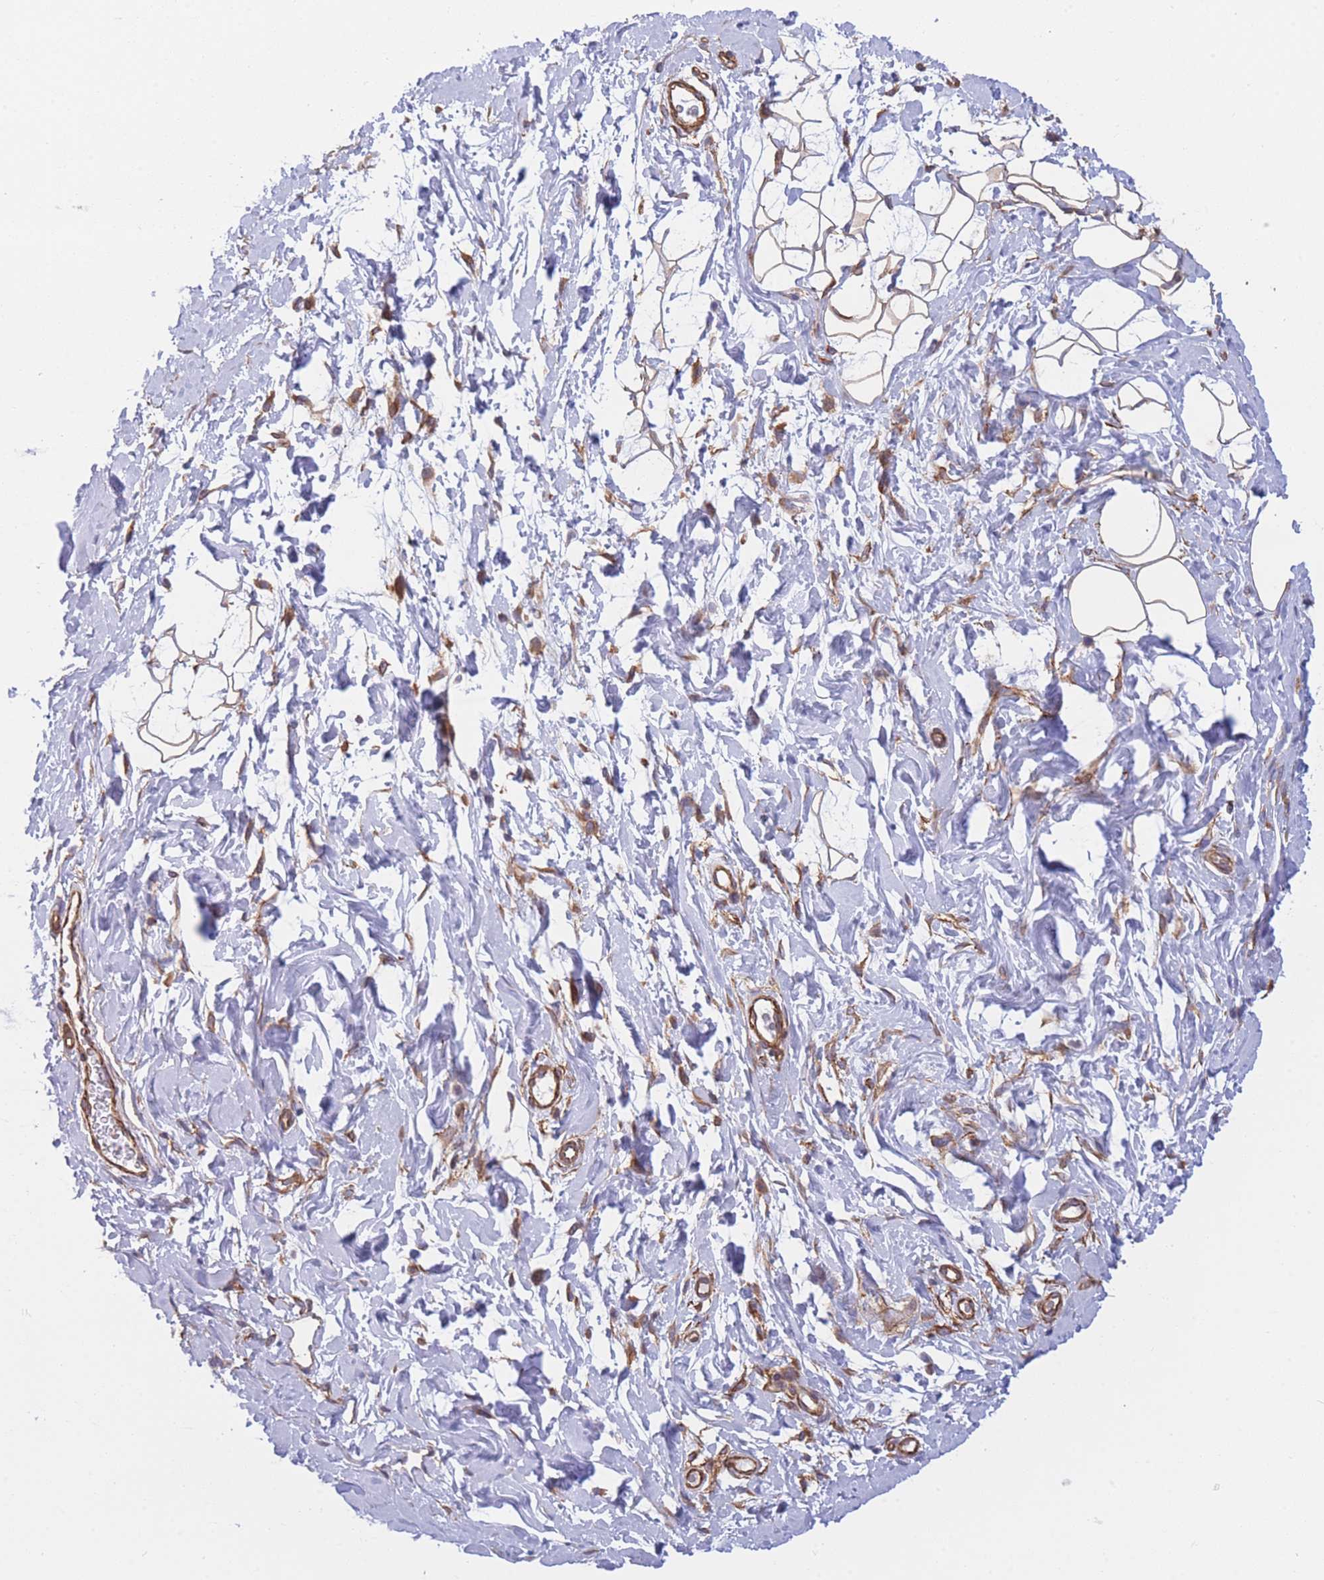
{"staining": {"intensity": "weak", "quantity": ">75%", "location": "cytoplasmic/membranous"}, "tissue": "adipose tissue", "cell_type": "Adipocytes", "image_type": "normal", "snomed": [{"axis": "morphology", "description": "Normal tissue, NOS"}, {"axis": "topography", "description": "Breast"}], "caption": "Adipocytes exhibit weak cytoplasmic/membranous positivity in about >75% of cells in benign adipose tissue. (DAB = brown stain, brightfield microscopy at high magnification).", "gene": "CDC25B", "patient": {"sex": "female", "age": 26}}